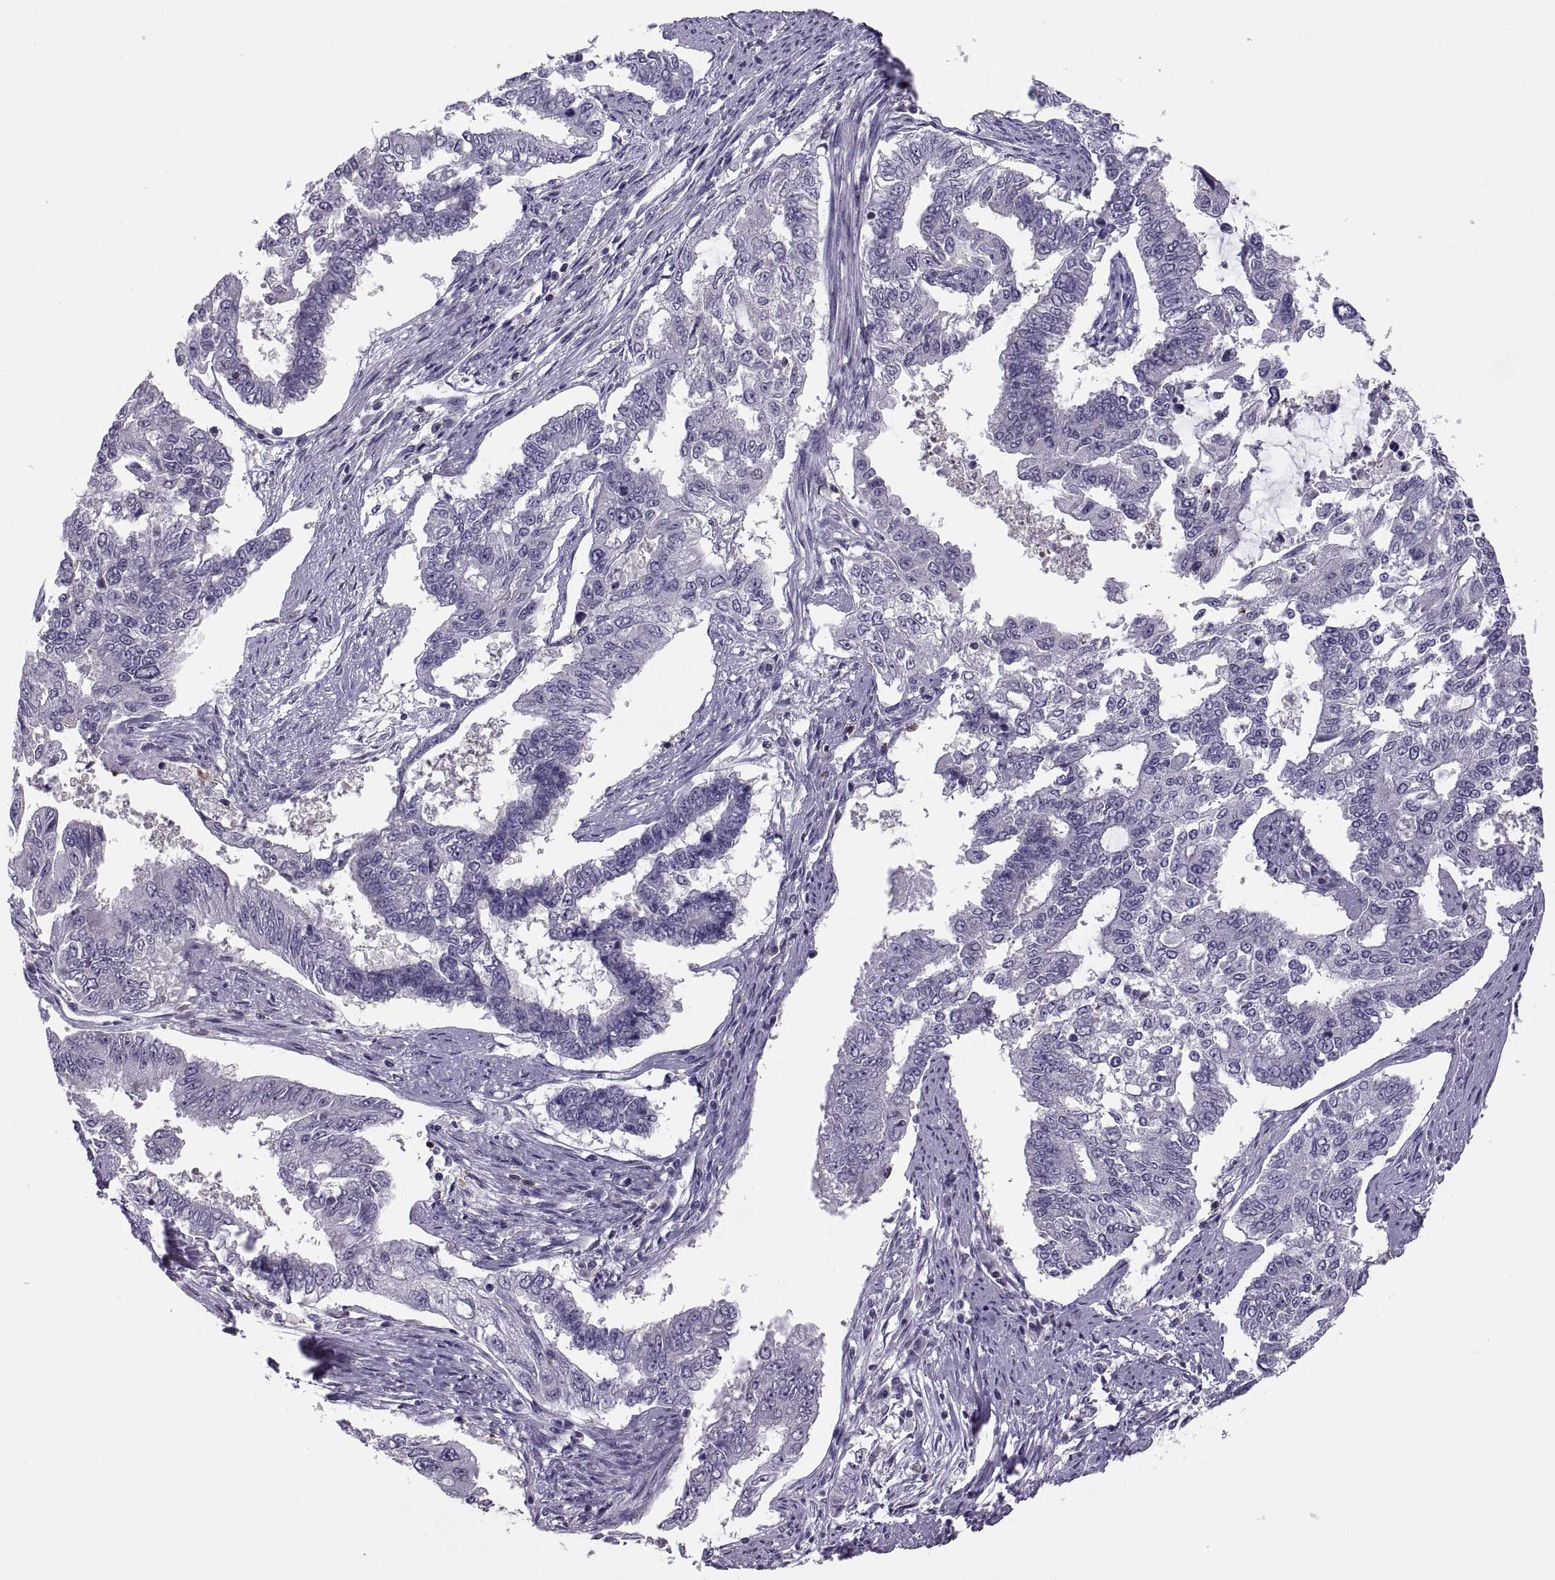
{"staining": {"intensity": "negative", "quantity": "none", "location": "none"}, "tissue": "endometrial cancer", "cell_type": "Tumor cells", "image_type": "cancer", "snomed": [{"axis": "morphology", "description": "Adenocarcinoma, NOS"}, {"axis": "topography", "description": "Uterus"}], "caption": "DAB immunohistochemical staining of endometrial cancer (adenocarcinoma) shows no significant positivity in tumor cells.", "gene": "TTC21A", "patient": {"sex": "female", "age": 59}}